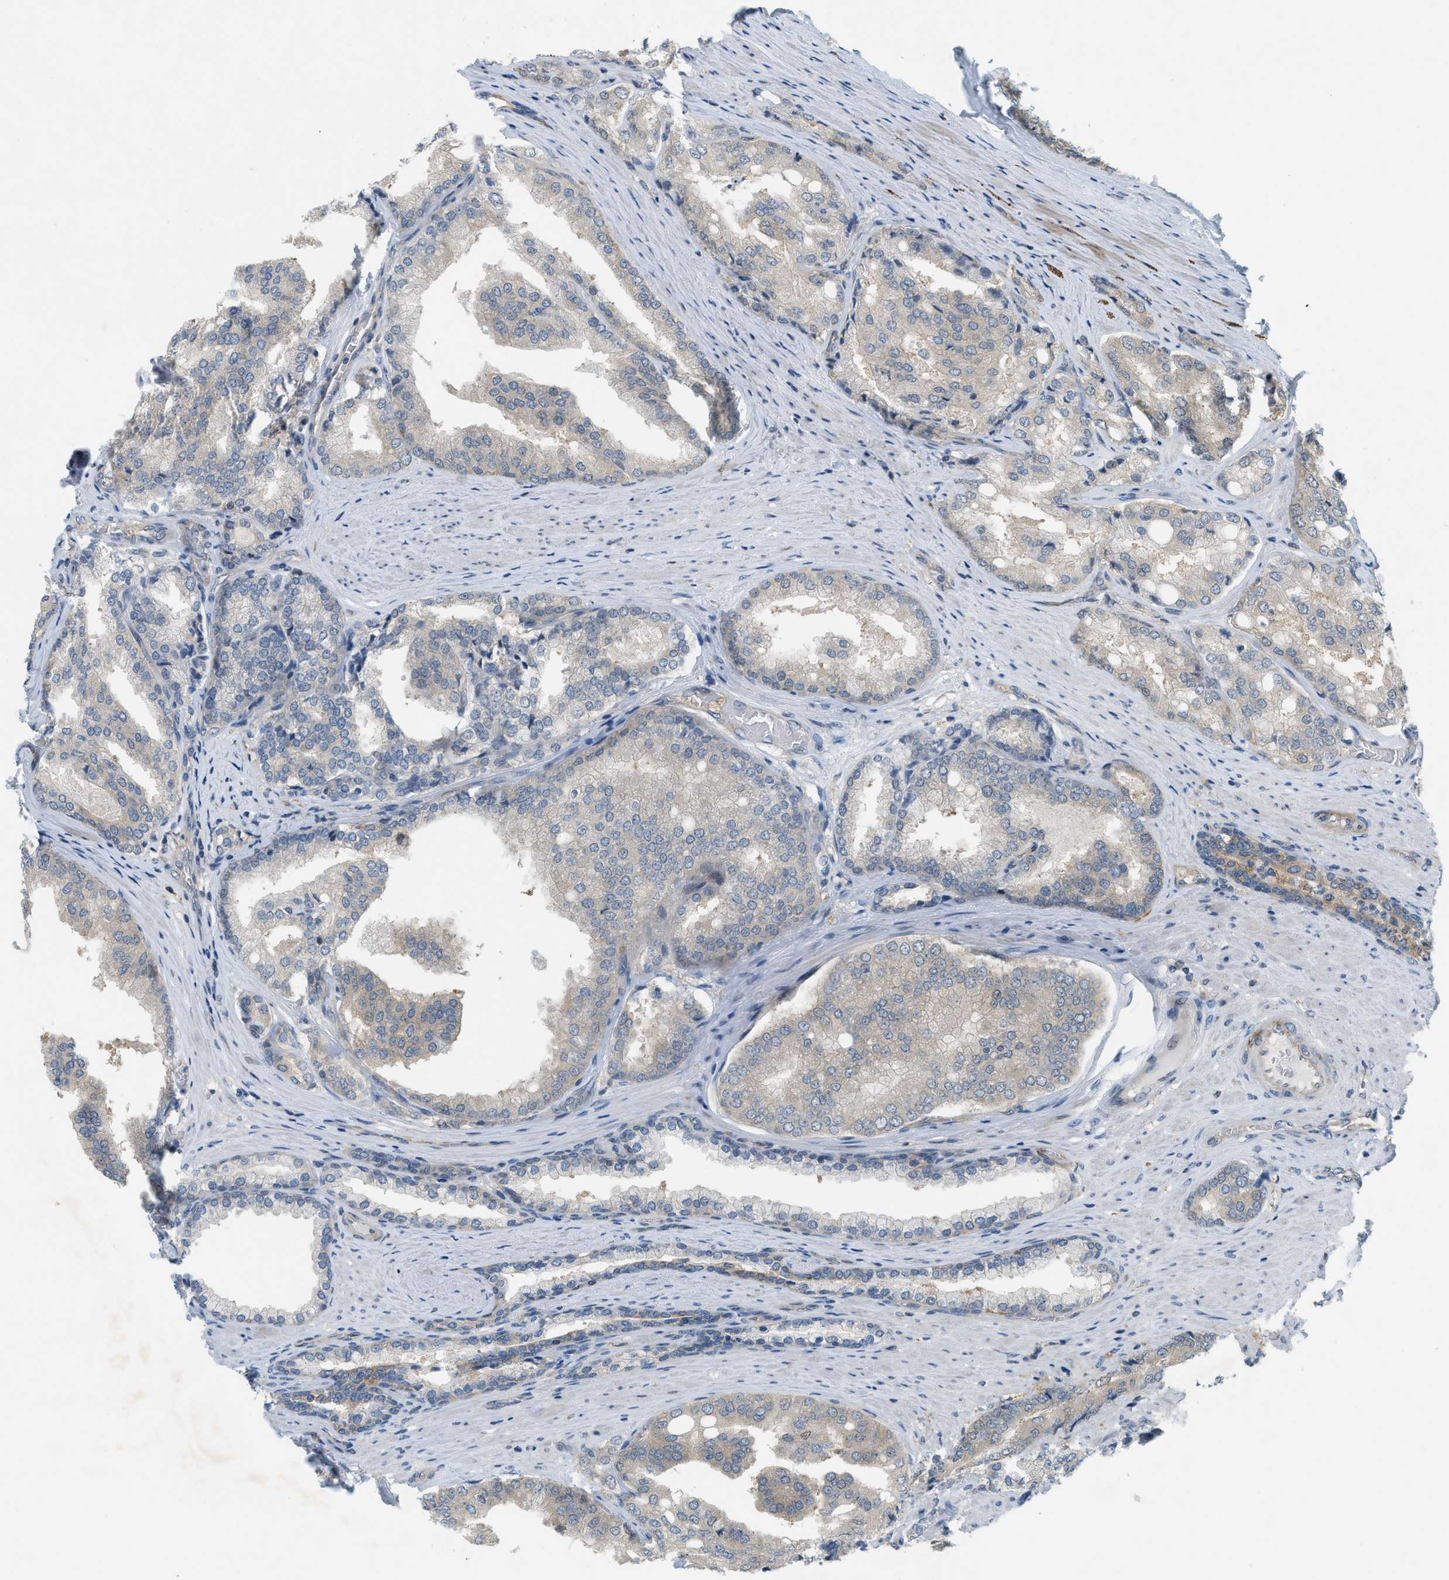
{"staining": {"intensity": "weak", "quantity": "<25%", "location": "cytoplasmic/membranous"}, "tissue": "prostate cancer", "cell_type": "Tumor cells", "image_type": "cancer", "snomed": [{"axis": "morphology", "description": "Adenocarcinoma, High grade"}, {"axis": "topography", "description": "Prostate"}], "caption": "IHC photomicrograph of neoplastic tissue: human prostate cancer (high-grade adenocarcinoma) stained with DAB (3,3'-diaminobenzidine) shows no significant protein staining in tumor cells.", "gene": "PDCL3", "patient": {"sex": "male", "age": 50}}